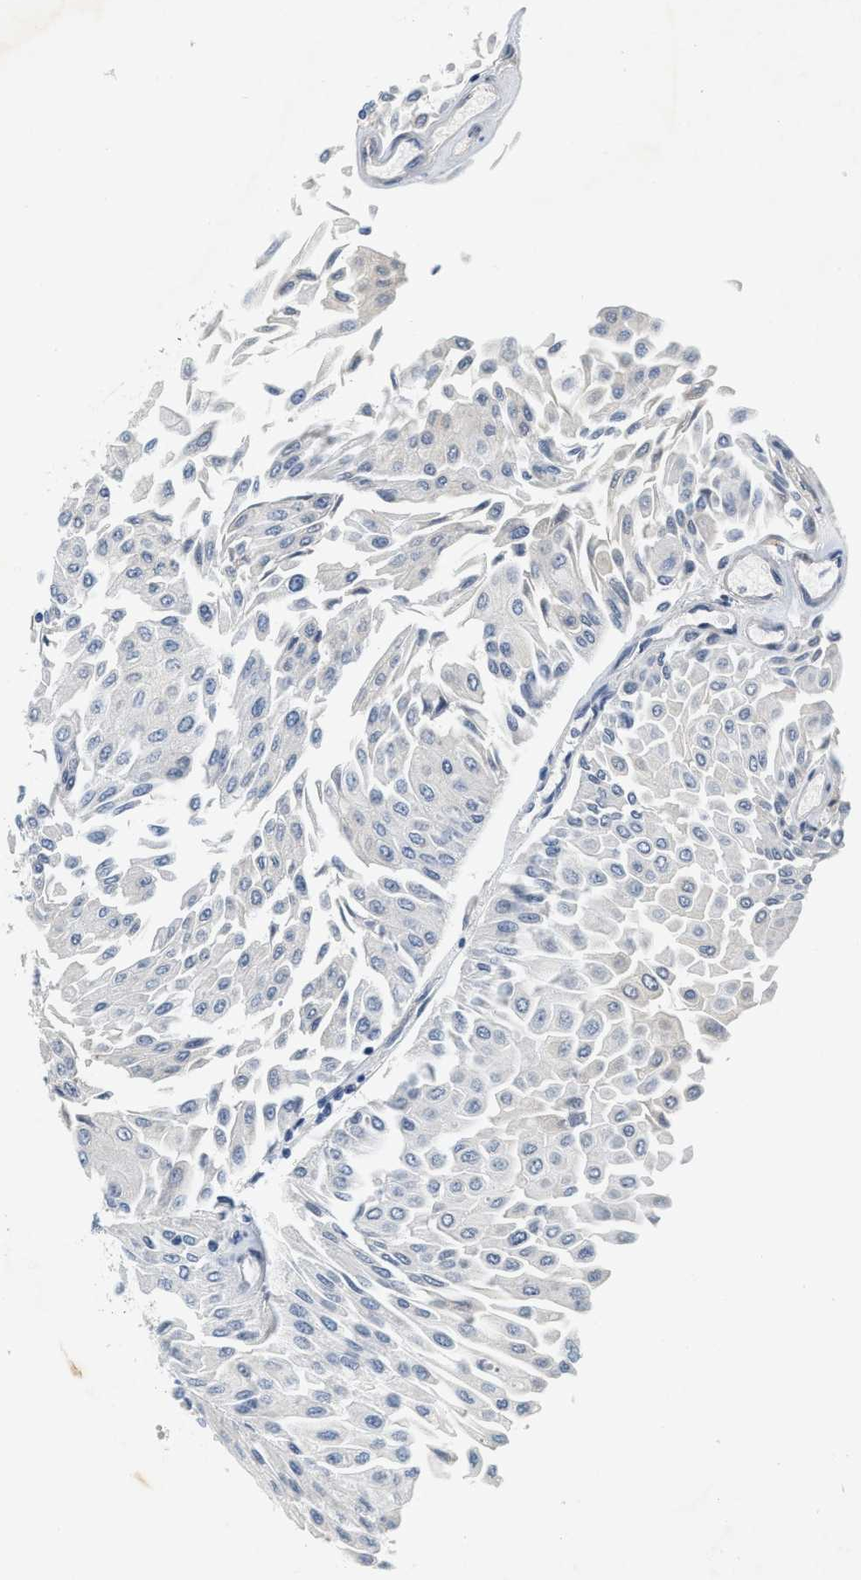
{"staining": {"intensity": "negative", "quantity": "none", "location": "none"}, "tissue": "urothelial cancer", "cell_type": "Tumor cells", "image_type": "cancer", "snomed": [{"axis": "morphology", "description": "Urothelial carcinoma, Low grade"}, {"axis": "topography", "description": "Urinary bladder"}], "caption": "Photomicrograph shows no significant protein positivity in tumor cells of urothelial cancer.", "gene": "MZF1", "patient": {"sex": "male", "age": 67}}